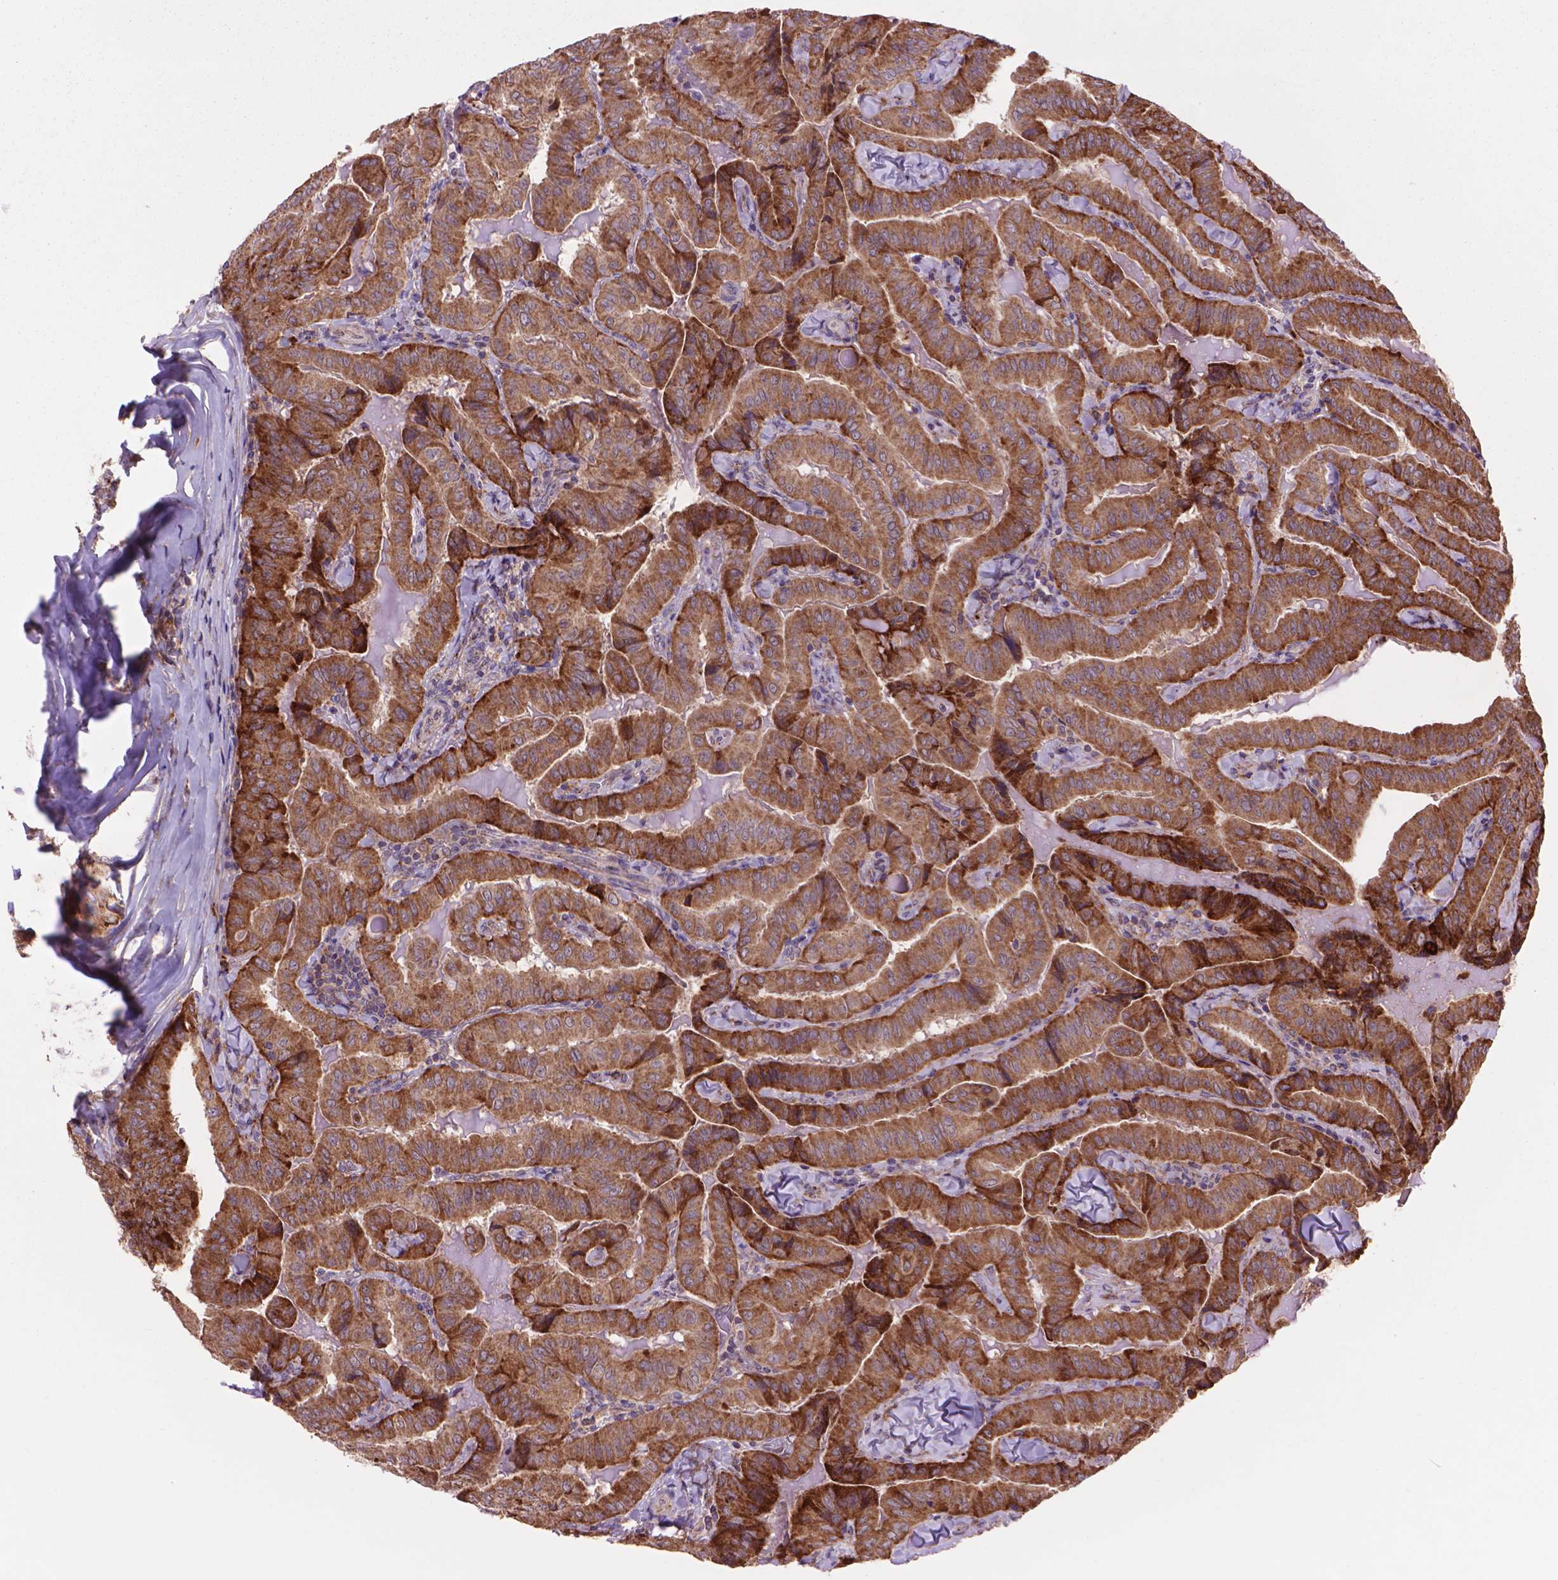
{"staining": {"intensity": "strong", "quantity": ">75%", "location": "cytoplasmic/membranous"}, "tissue": "thyroid cancer", "cell_type": "Tumor cells", "image_type": "cancer", "snomed": [{"axis": "morphology", "description": "Papillary adenocarcinoma, NOS"}, {"axis": "topography", "description": "Thyroid gland"}], "caption": "Brown immunohistochemical staining in thyroid papillary adenocarcinoma exhibits strong cytoplasmic/membranous staining in about >75% of tumor cells. The staining was performed using DAB (3,3'-diaminobenzidine) to visualize the protein expression in brown, while the nuclei were stained in blue with hematoxylin (Magnification: 20x).", "gene": "GLB1", "patient": {"sex": "female", "age": 68}}